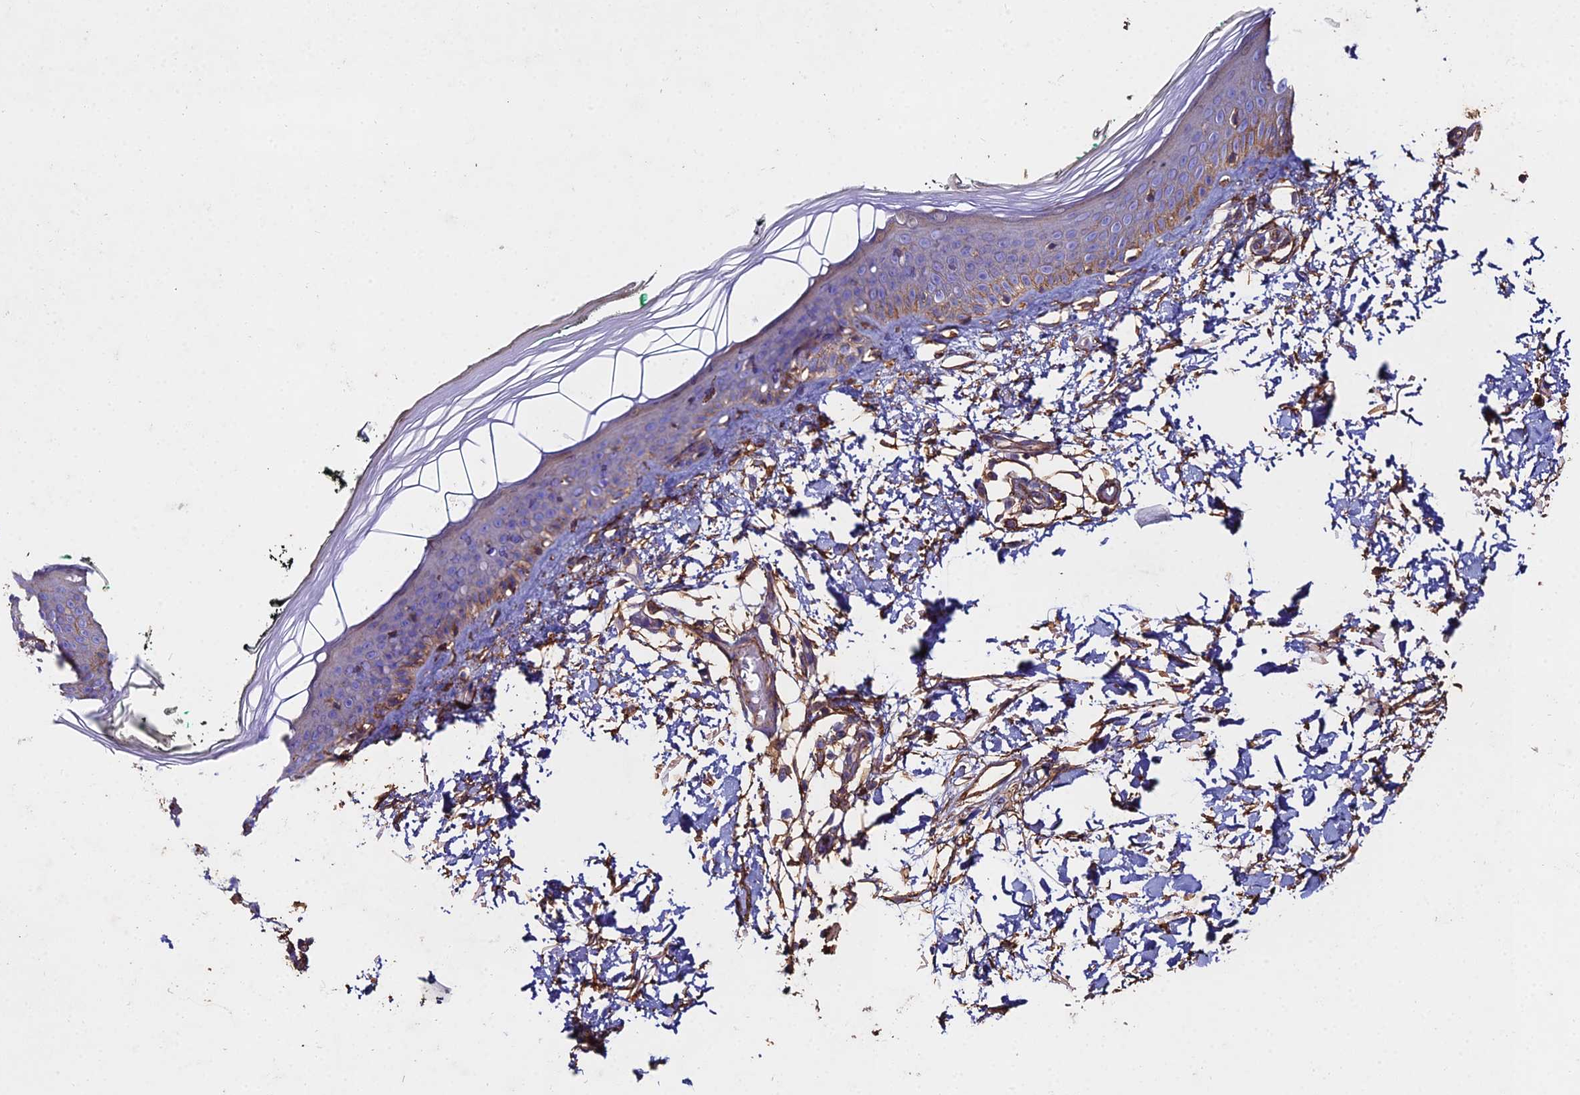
{"staining": {"intensity": "weak", "quantity": "25%-75%", "location": "cytoplasmic/membranous"}, "tissue": "skin", "cell_type": "Fibroblasts", "image_type": "normal", "snomed": [{"axis": "morphology", "description": "Normal tissue, NOS"}, {"axis": "topography", "description": "Skin"}], "caption": "A micrograph of skin stained for a protein shows weak cytoplasmic/membranous brown staining in fibroblasts.", "gene": "C6", "patient": {"sex": "male", "age": 62}}